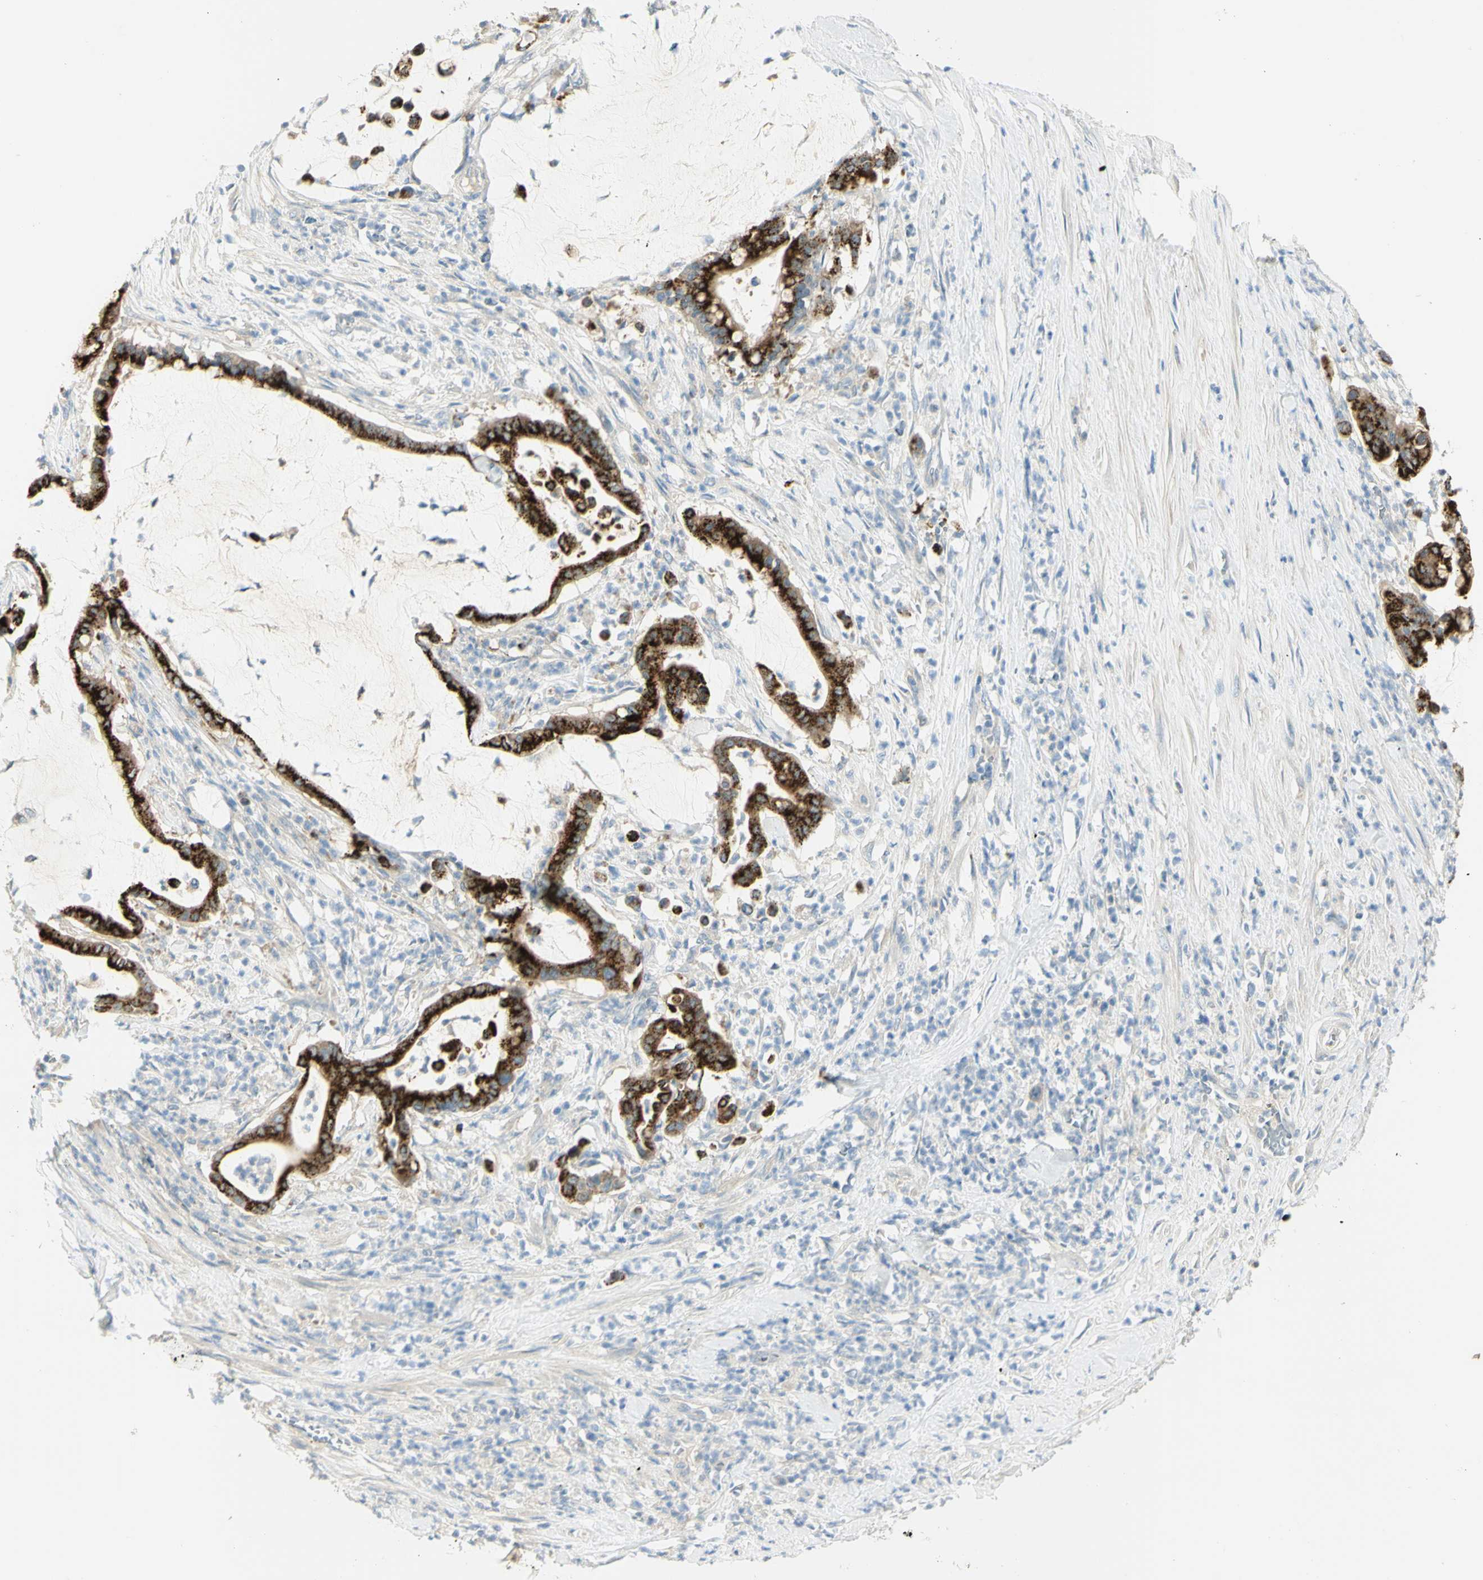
{"staining": {"intensity": "strong", "quantity": ">75%", "location": "cytoplasmic/membranous"}, "tissue": "pancreatic cancer", "cell_type": "Tumor cells", "image_type": "cancer", "snomed": [{"axis": "morphology", "description": "Adenocarcinoma, NOS"}, {"axis": "topography", "description": "Pancreas"}], "caption": "About >75% of tumor cells in human adenocarcinoma (pancreatic) demonstrate strong cytoplasmic/membranous protein positivity as visualized by brown immunohistochemical staining.", "gene": "GCNT3", "patient": {"sex": "male", "age": 41}}